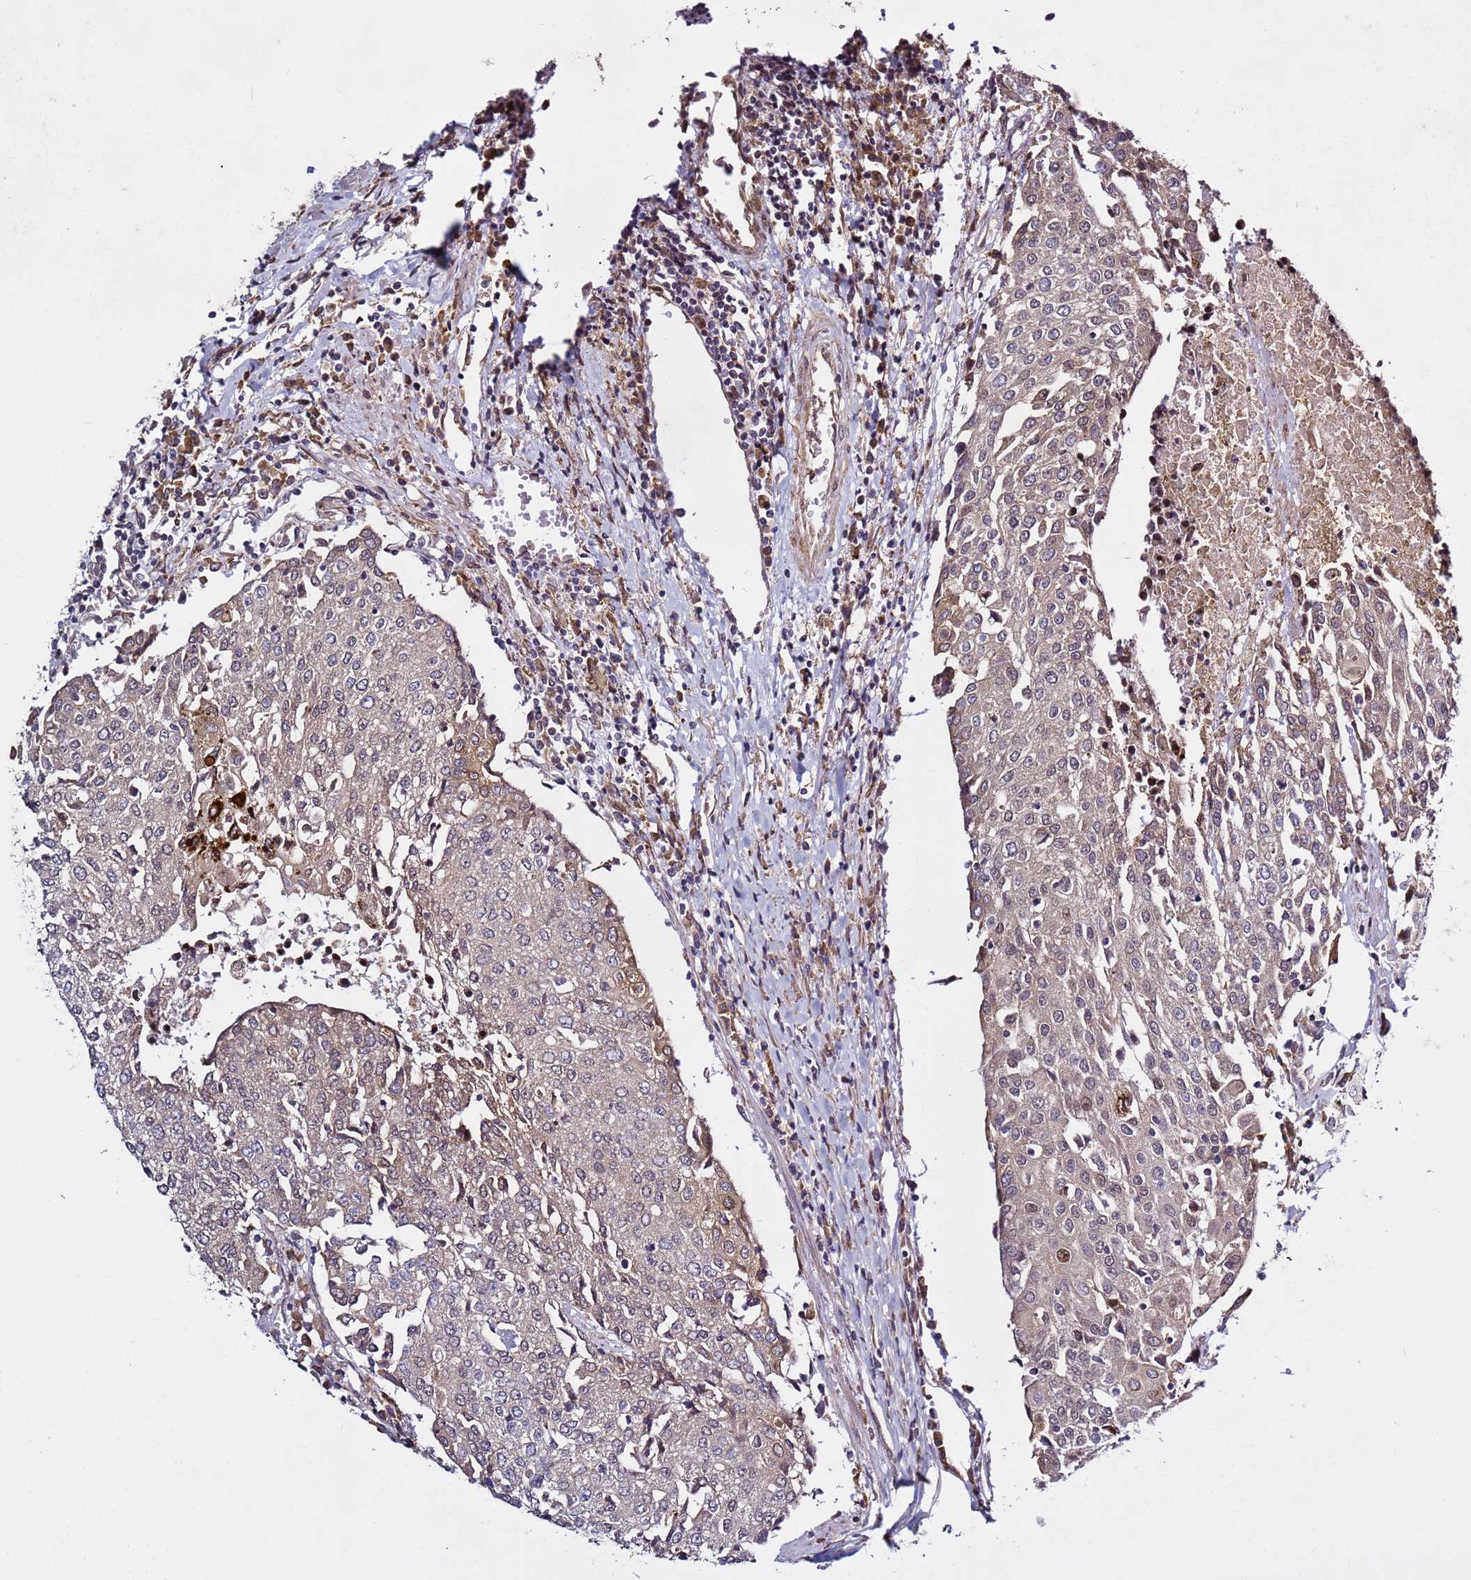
{"staining": {"intensity": "weak", "quantity": "<25%", "location": "cytoplasmic/membranous,nuclear"}, "tissue": "urothelial cancer", "cell_type": "Tumor cells", "image_type": "cancer", "snomed": [{"axis": "morphology", "description": "Urothelial carcinoma, High grade"}, {"axis": "topography", "description": "Urinary bladder"}], "caption": "The histopathology image exhibits no staining of tumor cells in urothelial carcinoma (high-grade).", "gene": "PRKAB2", "patient": {"sex": "female", "age": 85}}